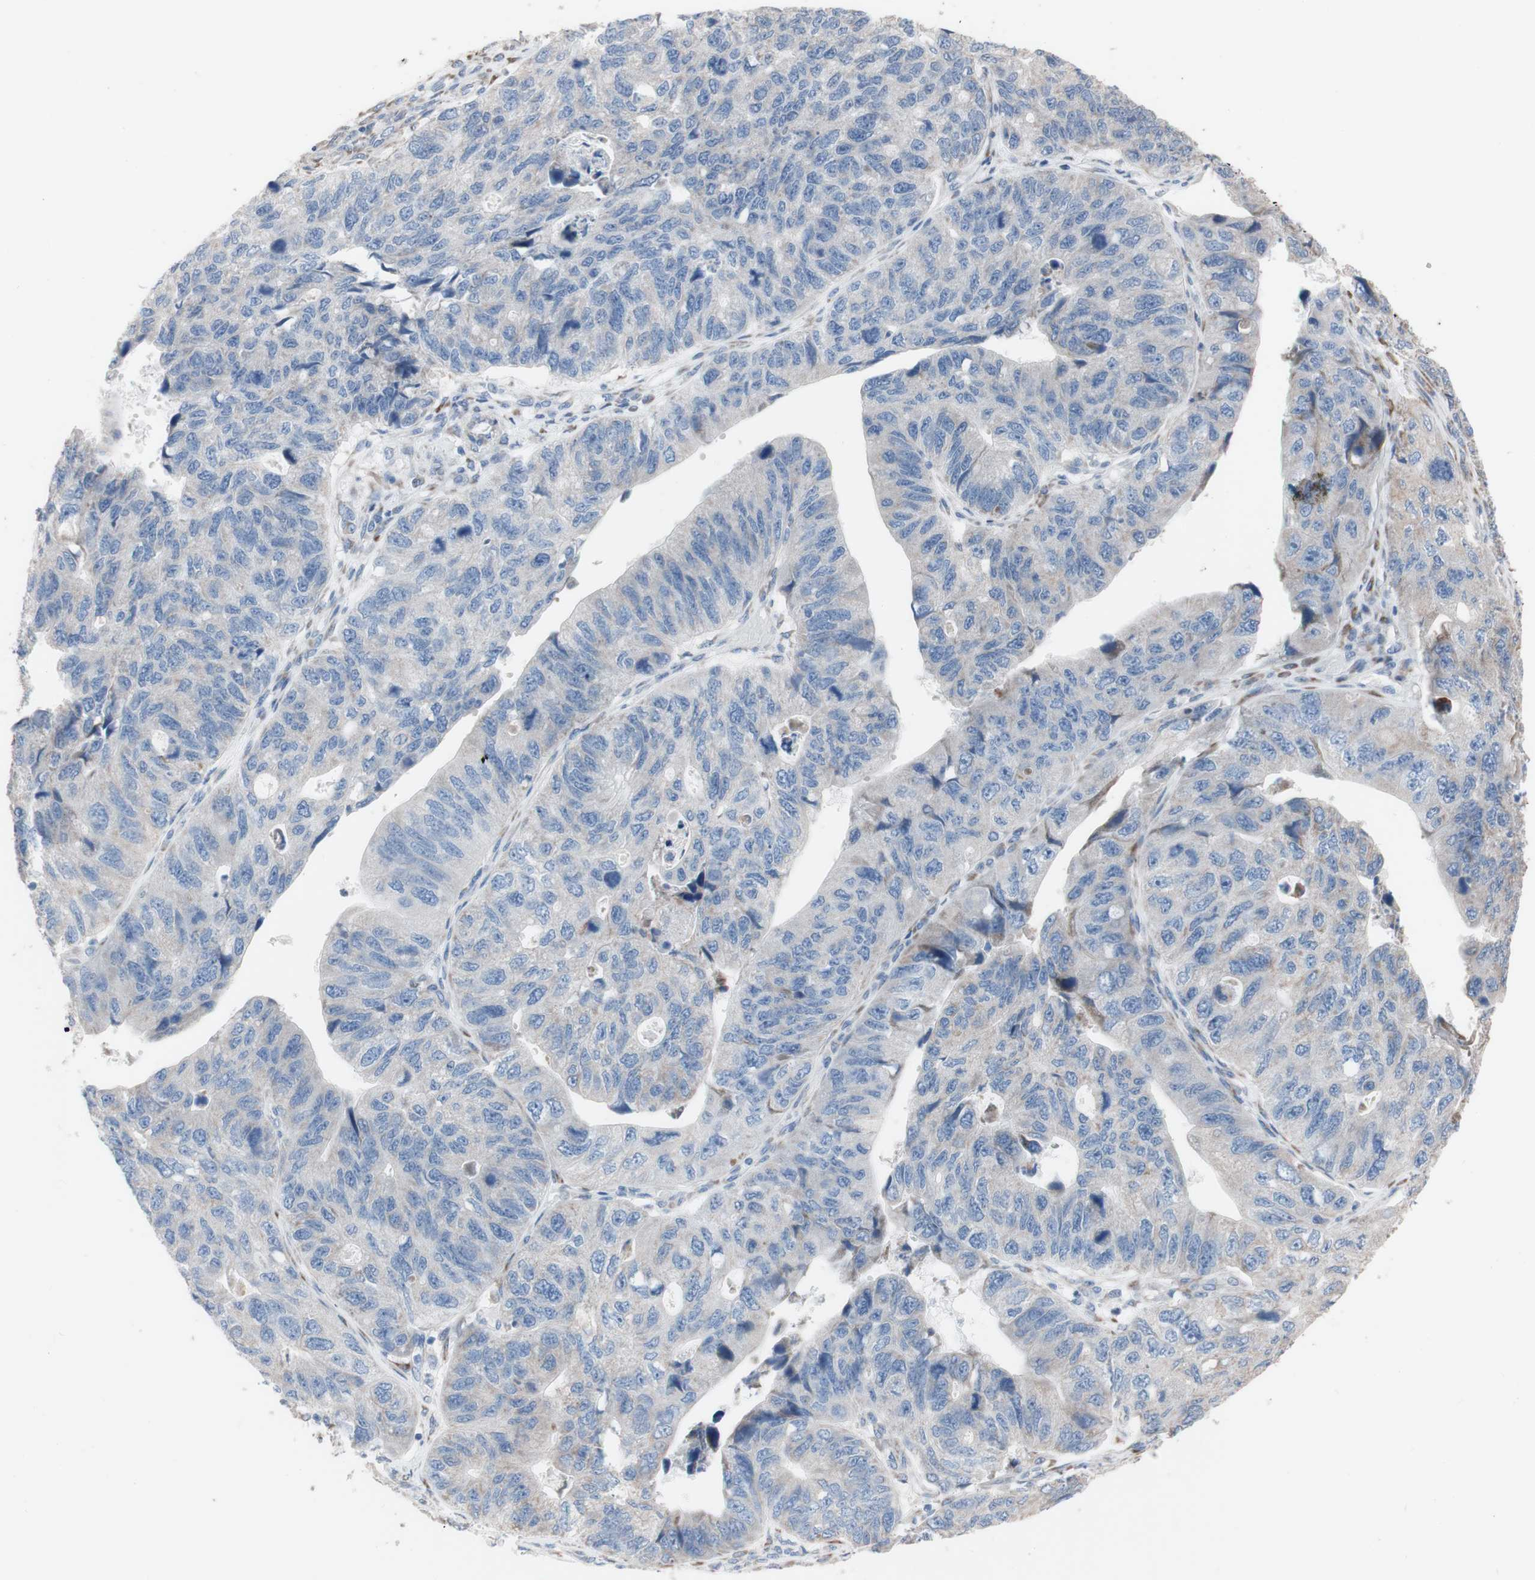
{"staining": {"intensity": "moderate", "quantity": "25%-75%", "location": "cytoplasmic/membranous"}, "tissue": "stomach cancer", "cell_type": "Tumor cells", "image_type": "cancer", "snomed": [{"axis": "morphology", "description": "Adenocarcinoma, NOS"}, {"axis": "topography", "description": "Stomach"}], "caption": "Adenocarcinoma (stomach) was stained to show a protein in brown. There is medium levels of moderate cytoplasmic/membranous expression in about 25%-75% of tumor cells. (DAB (3,3'-diaminobenzidine) = brown stain, brightfield microscopy at high magnification).", "gene": "AGPAT5", "patient": {"sex": "male", "age": 59}}